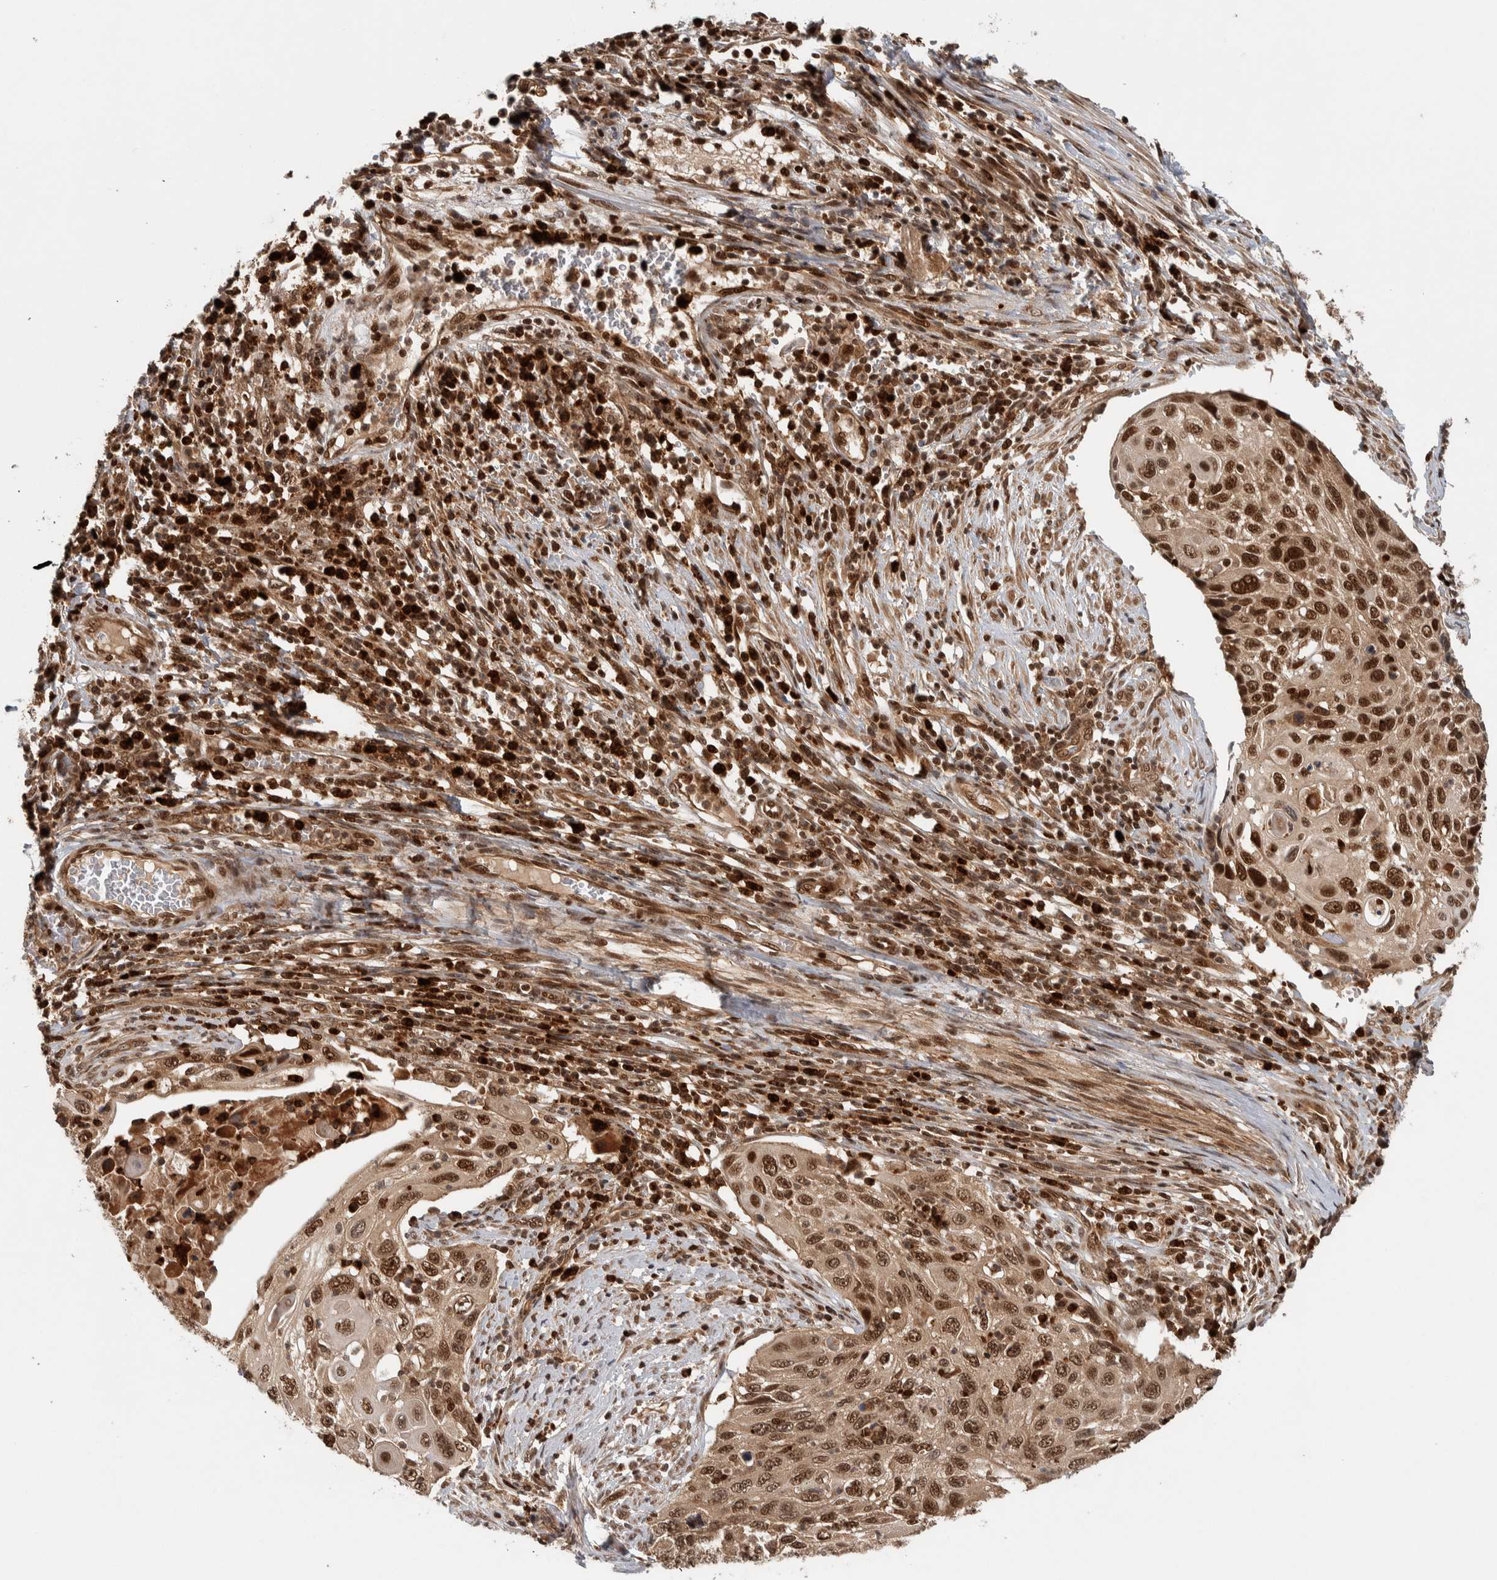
{"staining": {"intensity": "strong", "quantity": ">75%", "location": "cytoplasmic/membranous,nuclear"}, "tissue": "cervical cancer", "cell_type": "Tumor cells", "image_type": "cancer", "snomed": [{"axis": "morphology", "description": "Squamous cell carcinoma, NOS"}, {"axis": "topography", "description": "Cervix"}], "caption": "Approximately >75% of tumor cells in human squamous cell carcinoma (cervical) display strong cytoplasmic/membranous and nuclear protein positivity as visualized by brown immunohistochemical staining.", "gene": "RPS6KA4", "patient": {"sex": "female", "age": 70}}